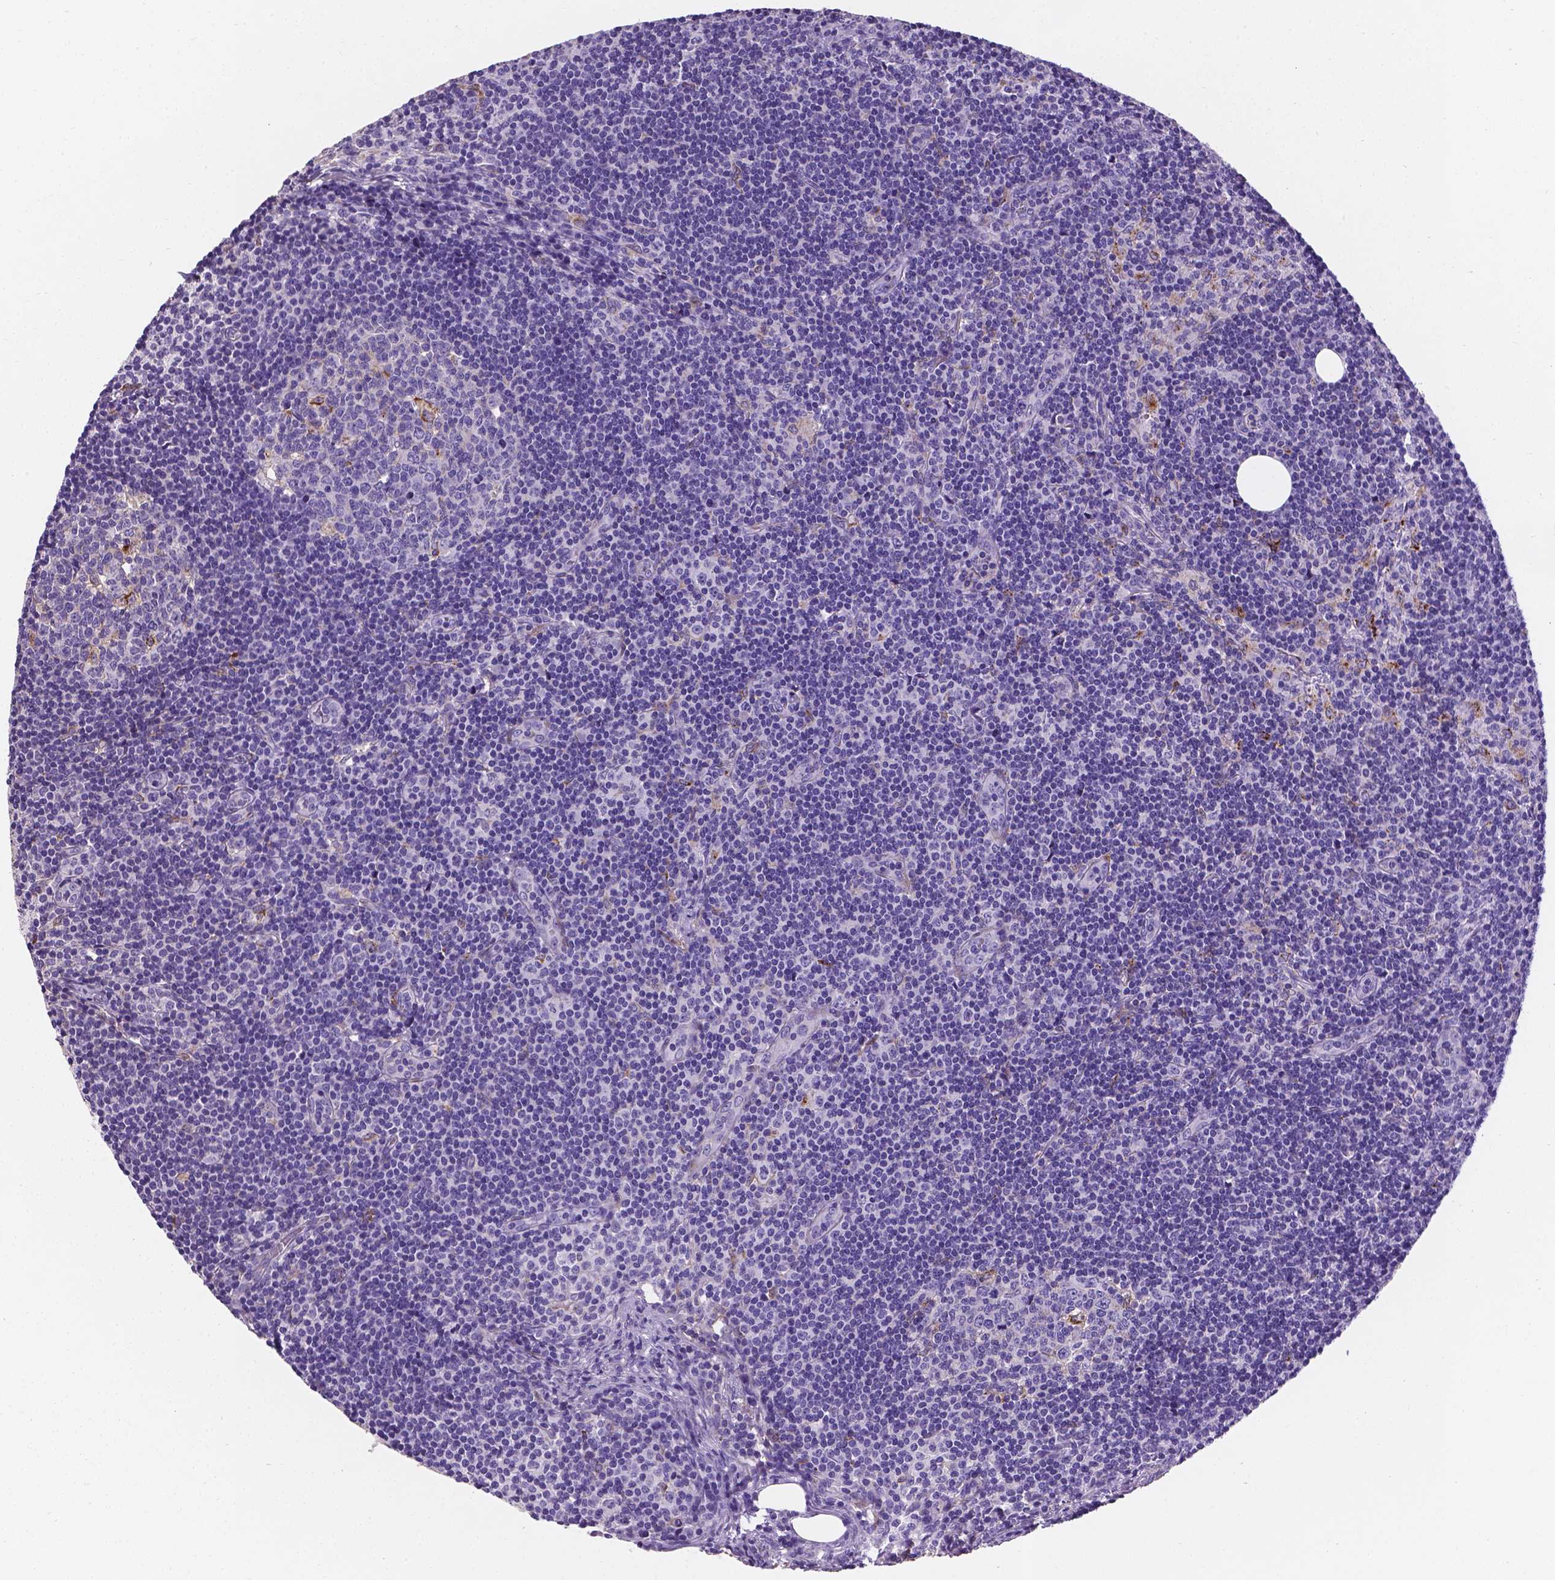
{"staining": {"intensity": "negative", "quantity": "none", "location": "none"}, "tissue": "lymph node", "cell_type": "Germinal center cells", "image_type": "normal", "snomed": [{"axis": "morphology", "description": "Normal tissue, NOS"}, {"axis": "topography", "description": "Lymph node"}], "caption": "Protein analysis of normal lymph node reveals no significant expression in germinal center cells.", "gene": "APOE", "patient": {"sex": "female", "age": 41}}